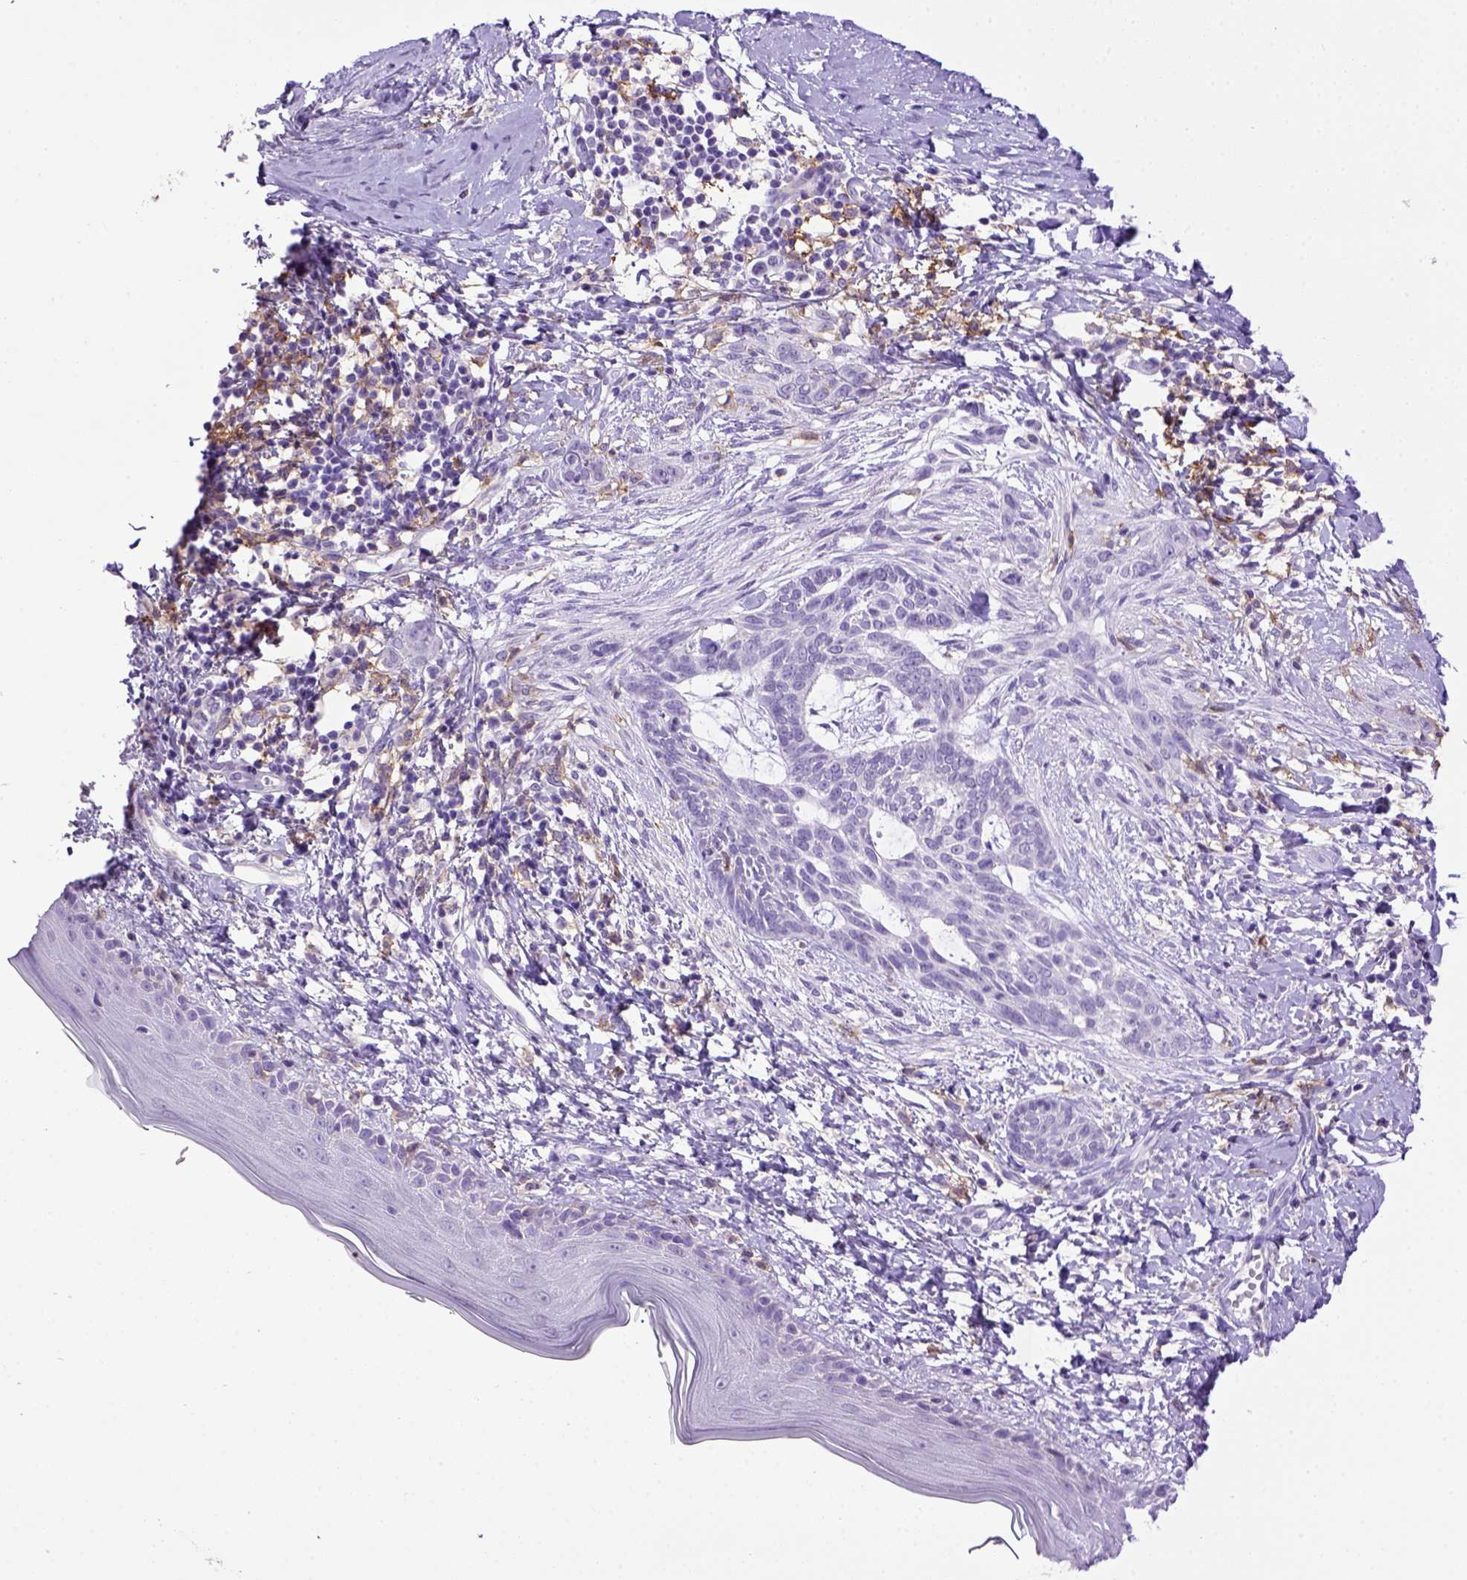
{"staining": {"intensity": "negative", "quantity": "none", "location": "none"}, "tissue": "skin cancer", "cell_type": "Tumor cells", "image_type": "cancer", "snomed": [{"axis": "morphology", "description": "Normal tissue, NOS"}, {"axis": "morphology", "description": "Basal cell carcinoma"}, {"axis": "topography", "description": "Skin"}], "caption": "A micrograph of basal cell carcinoma (skin) stained for a protein reveals no brown staining in tumor cells.", "gene": "ITGAX", "patient": {"sex": "male", "age": 84}}